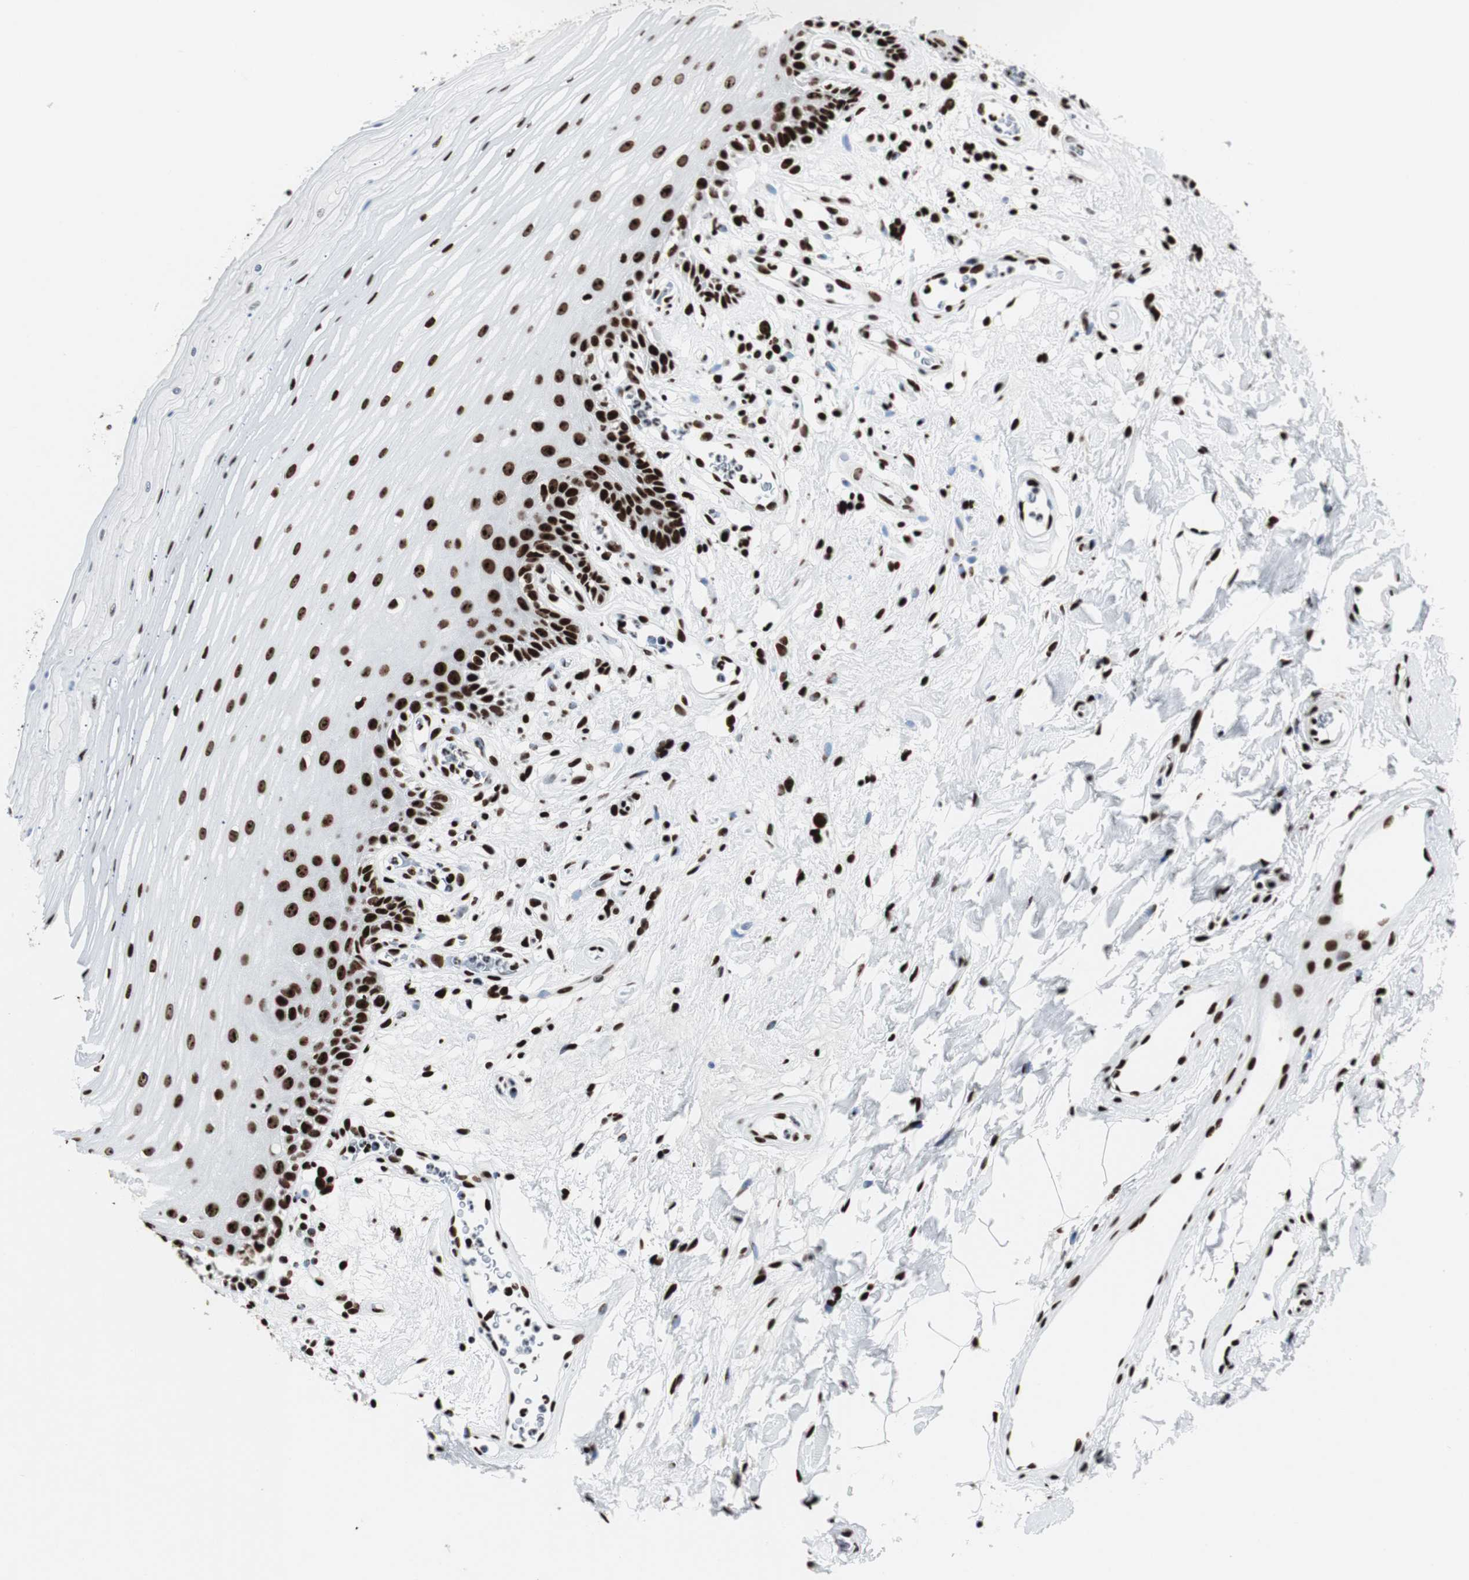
{"staining": {"intensity": "strong", "quantity": ">75%", "location": "nuclear"}, "tissue": "oral mucosa", "cell_type": "Squamous epithelial cells", "image_type": "normal", "snomed": [{"axis": "morphology", "description": "Normal tissue, NOS"}, {"axis": "morphology", "description": "Squamous cell carcinoma, NOS"}, {"axis": "topography", "description": "Skeletal muscle"}, {"axis": "topography", "description": "Oral tissue"}], "caption": "Immunohistochemistry (DAB (3,3'-diaminobenzidine)) staining of normal human oral mucosa shows strong nuclear protein positivity in approximately >75% of squamous epithelial cells.", "gene": "NCL", "patient": {"sex": "male", "age": 71}}